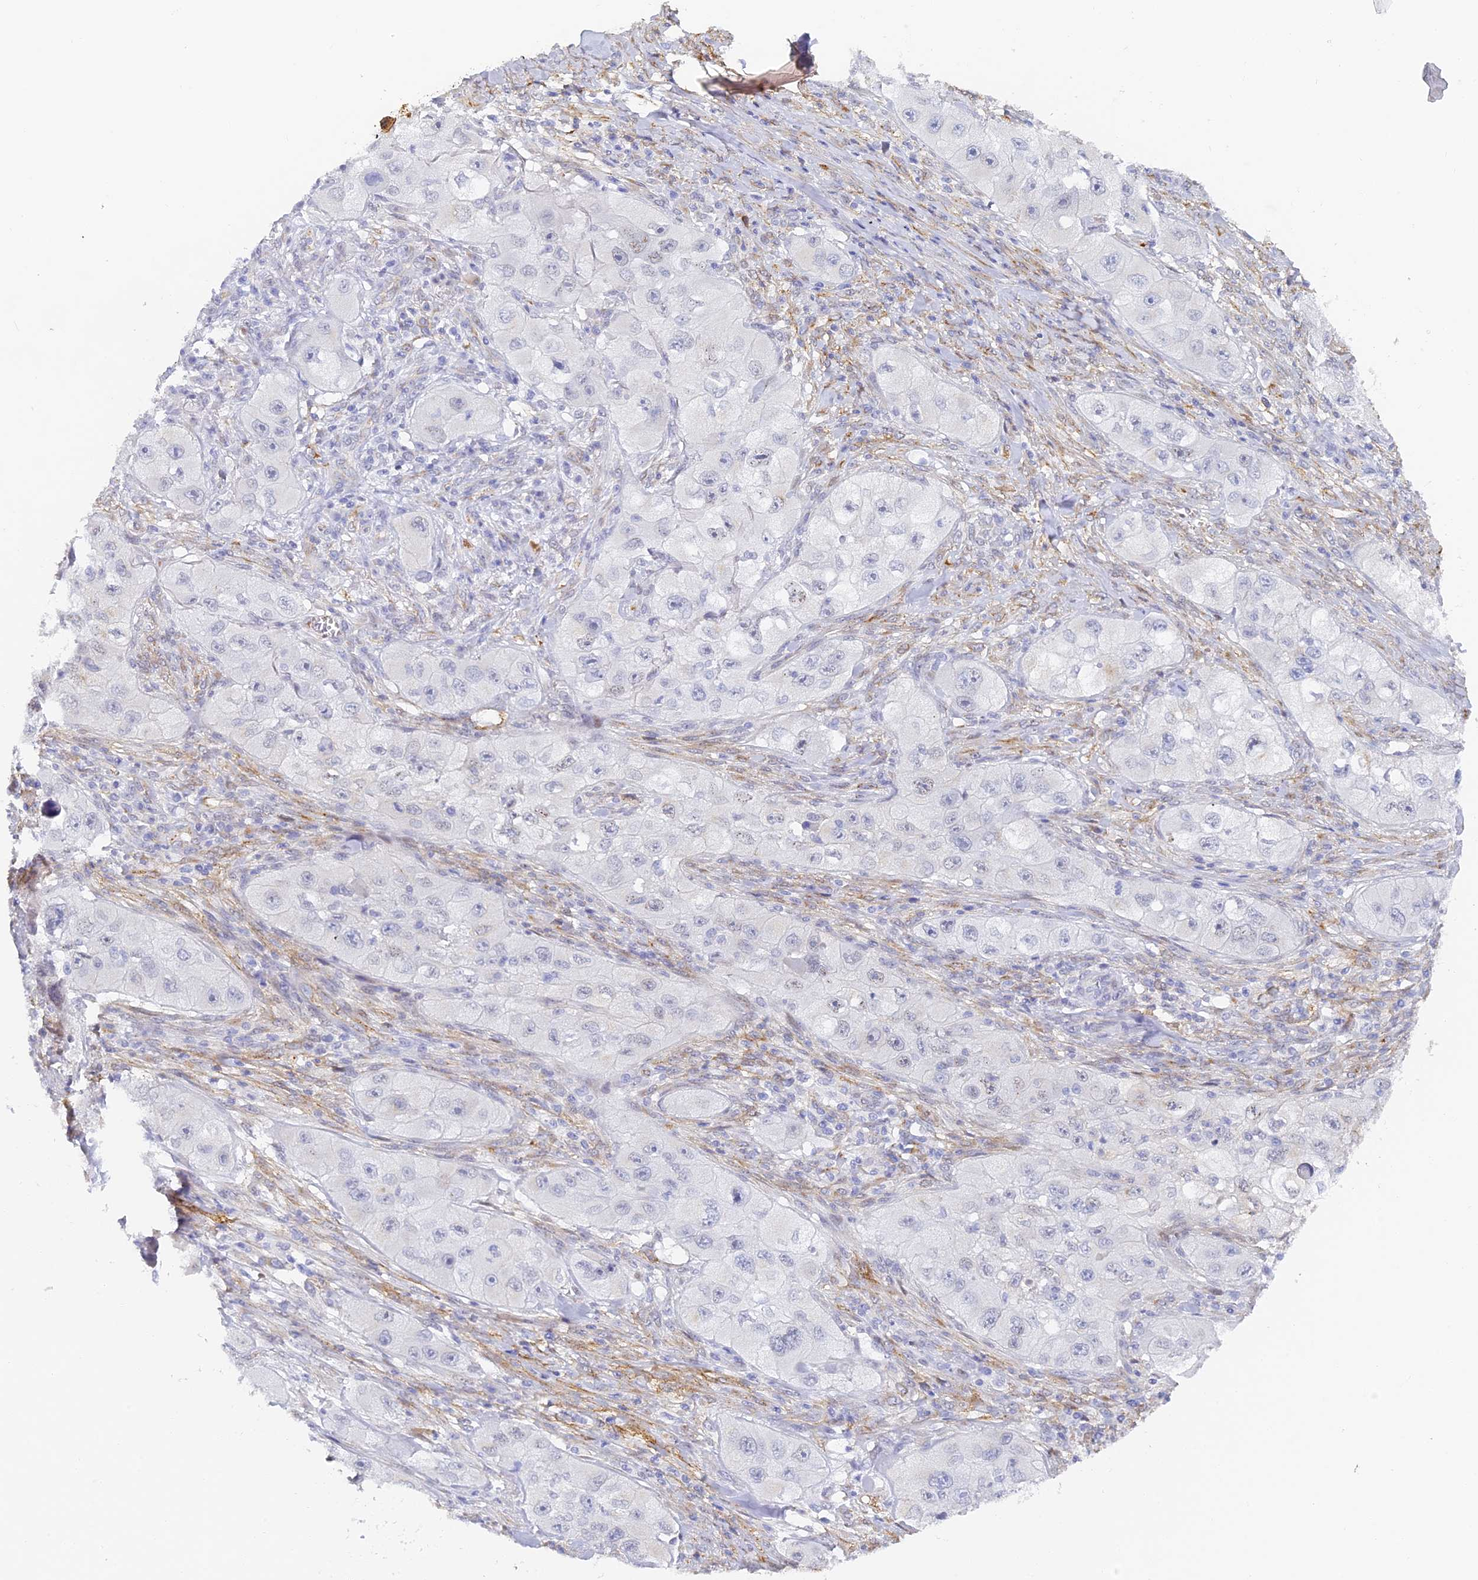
{"staining": {"intensity": "negative", "quantity": "none", "location": "none"}, "tissue": "skin cancer", "cell_type": "Tumor cells", "image_type": "cancer", "snomed": [{"axis": "morphology", "description": "Squamous cell carcinoma, NOS"}, {"axis": "topography", "description": "Skin"}, {"axis": "topography", "description": "Subcutis"}], "caption": "Immunohistochemistry histopathology image of human skin cancer (squamous cell carcinoma) stained for a protein (brown), which reveals no staining in tumor cells.", "gene": "GJA1", "patient": {"sex": "male", "age": 73}}